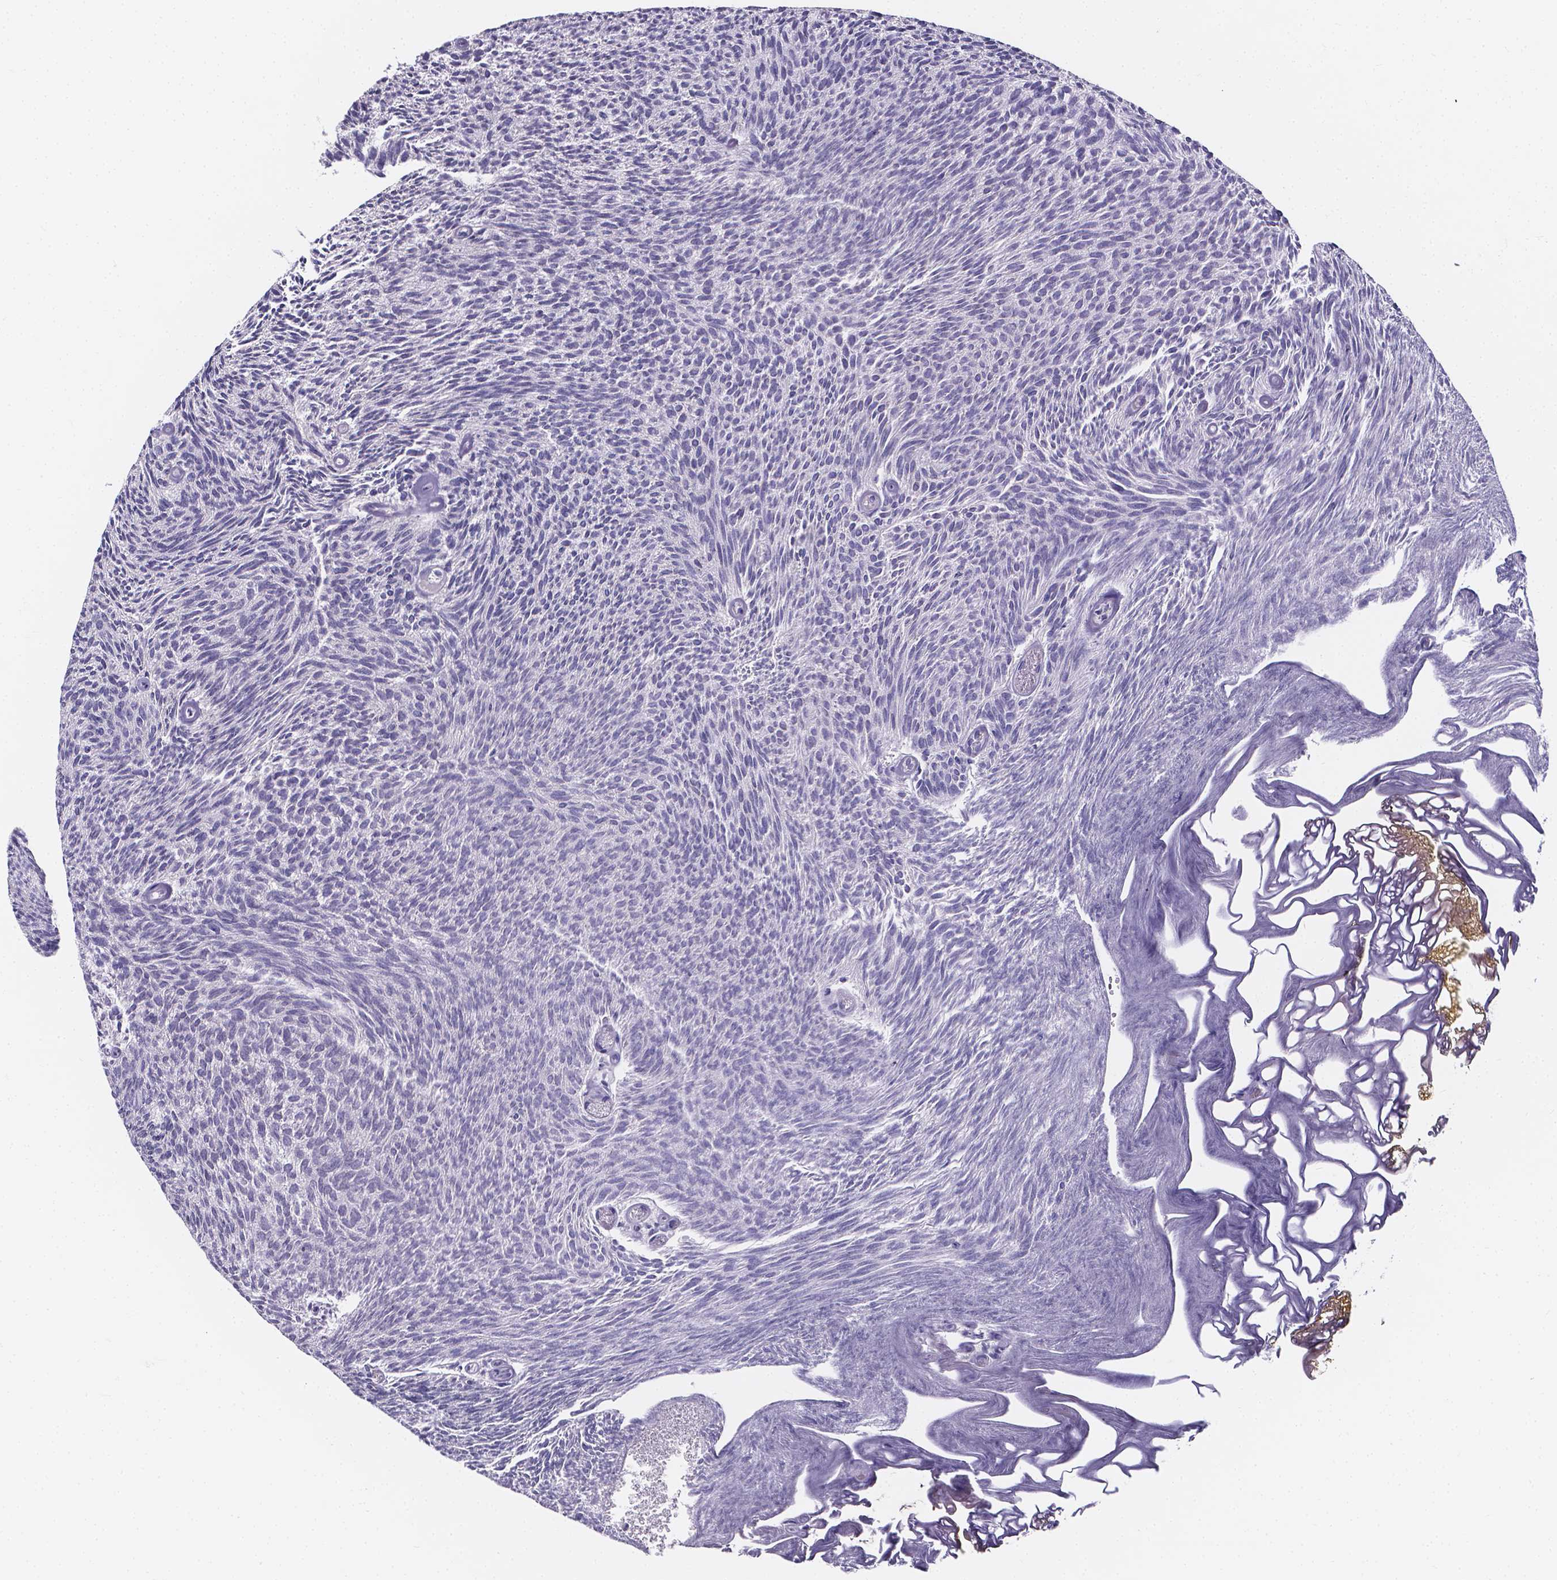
{"staining": {"intensity": "negative", "quantity": "none", "location": "none"}, "tissue": "urothelial cancer", "cell_type": "Tumor cells", "image_type": "cancer", "snomed": [{"axis": "morphology", "description": "Urothelial carcinoma, Low grade"}, {"axis": "topography", "description": "Urinary bladder"}], "caption": "DAB immunohistochemical staining of human urothelial carcinoma (low-grade) demonstrates no significant positivity in tumor cells.", "gene": "THEMIS", "patient": {"sex": "male", "age": 77}}